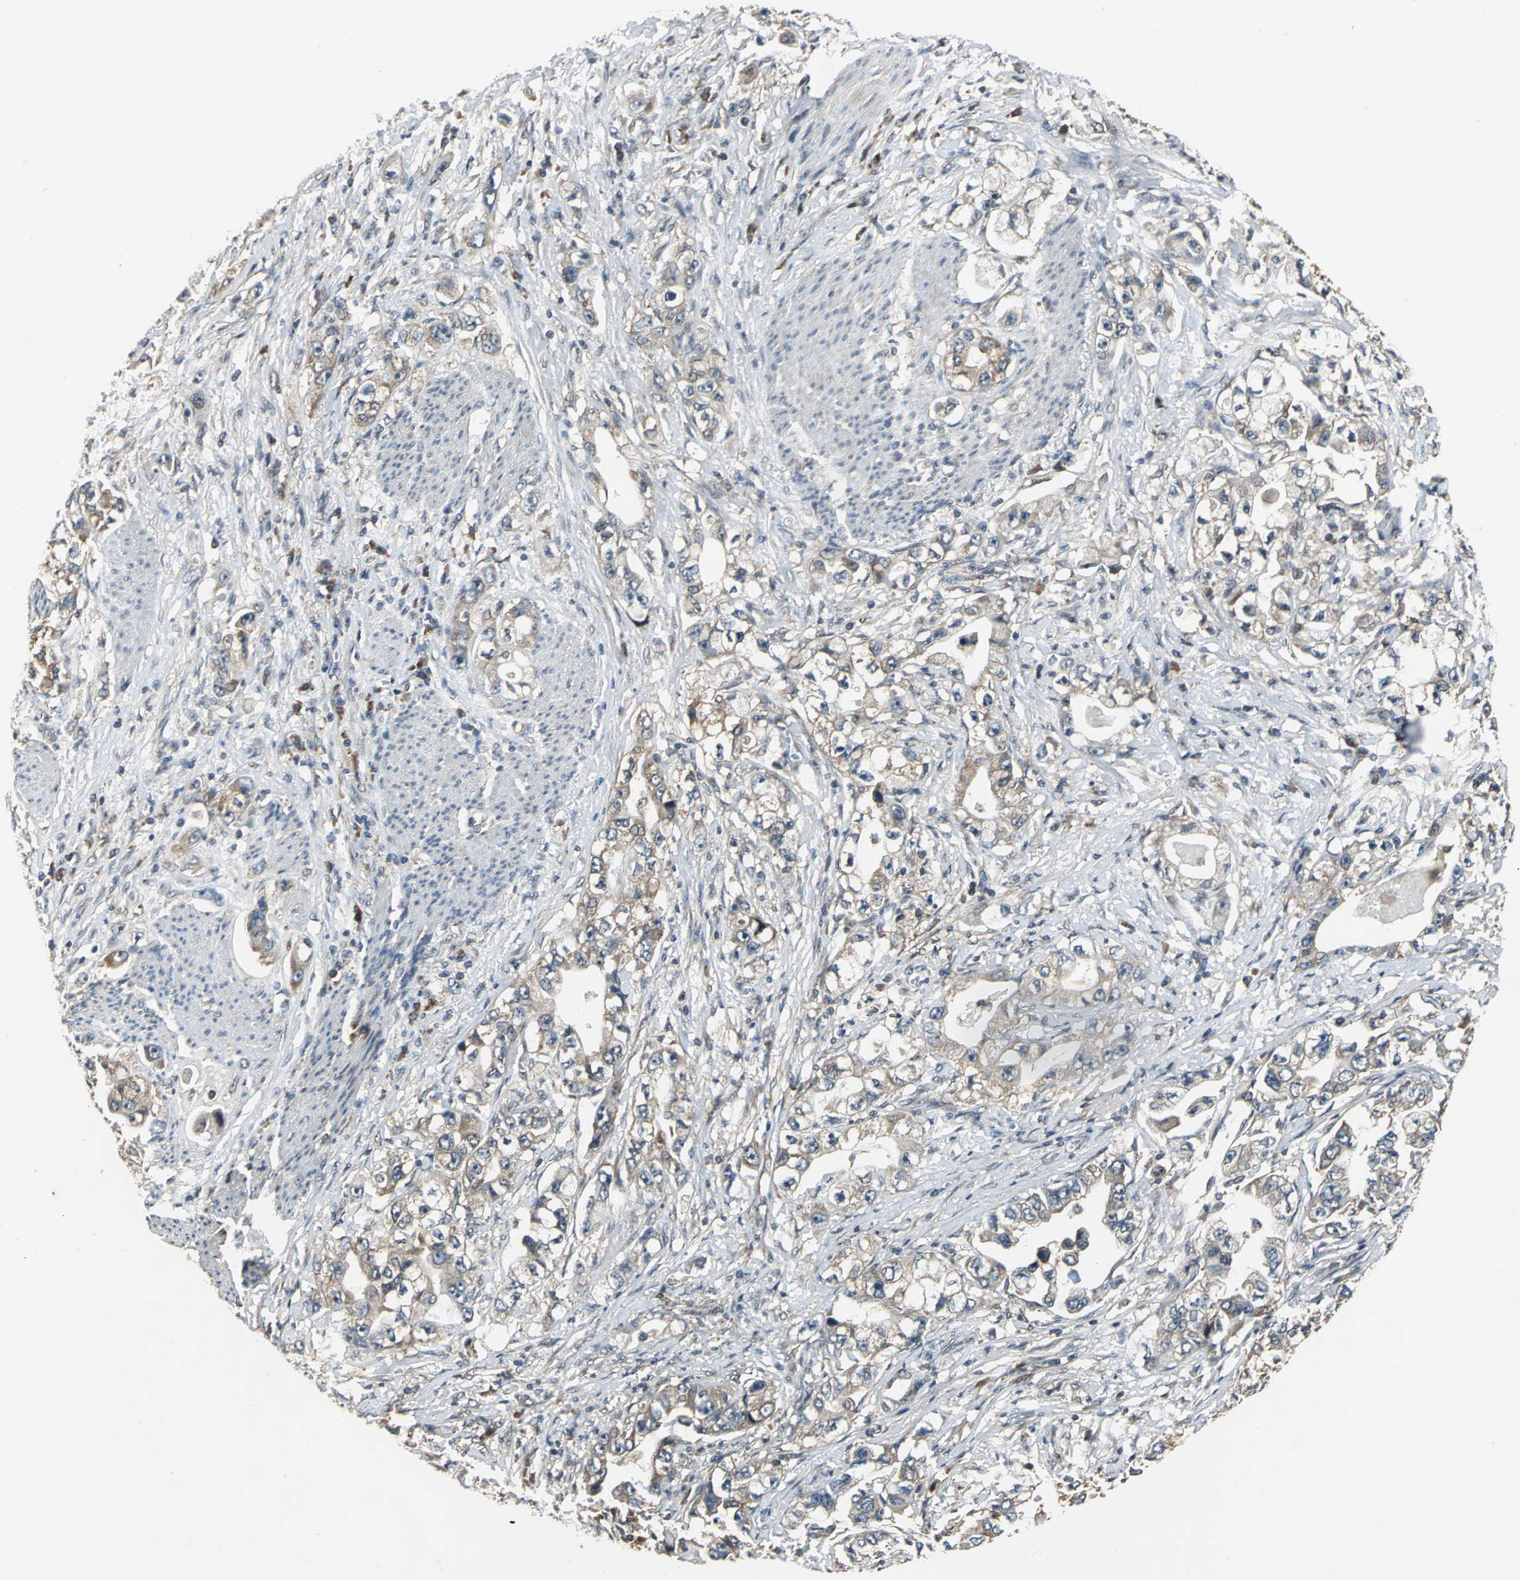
{"staining": {"intensity": "moderate", "quantity": ">75%", "location": "cytoplasmic/membranous"}, "tissue": "stomach cancer", "cell_type": "Tumor cells", "image_type": "cancer", "snomed": [{"axis": "morphology", "description": "Adenocarcinoma, NOS"}, {"axis": "topography", "description": "Stomach, lower"}], "caption": "A medium amount of moderate cytoplasmic/membranous expression is present in about >75% of tumor cells in stomach cancer (adenocarcinoma) tissue.", "gene": "EIF2B2", "patient": {"sex": "female", "age": 93}}